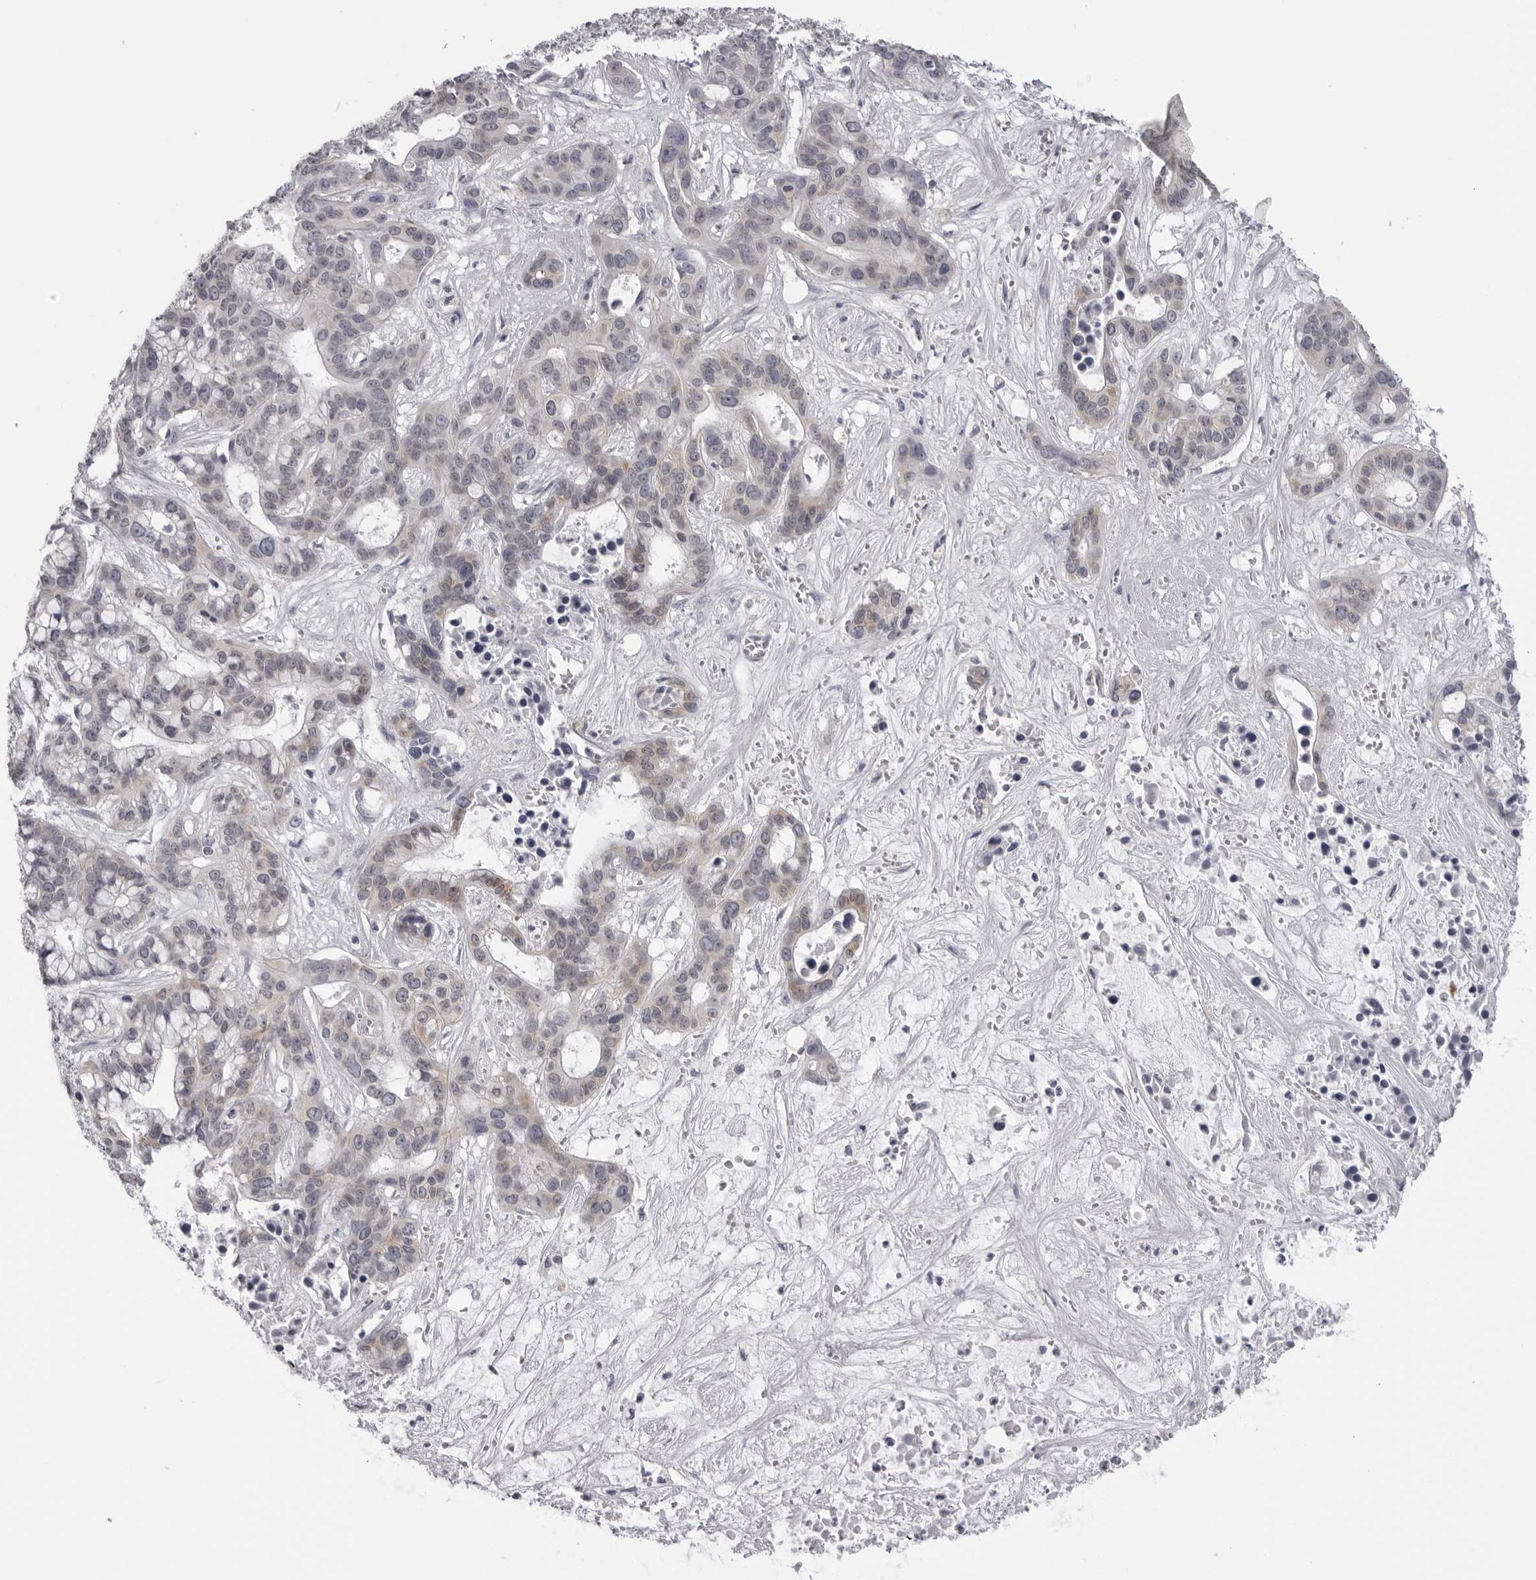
{"staining": {"intensity": "weak", "quantity": "<25%", "location": "cytoplasmic/membranous"}, "tissue": "liver cancer", "cell_type": "Tumor cells", "image_type": "cancer", "snomed": [{"axis": "morphology", "description": "Cholangiocarcinoma"}, {"axis": "topography", "description": "Liver"}], "caption": "Image shows no protein positivity in tumor cells of liver cancer tissue. (DAB (3,3'-diaminobenzidine) immunohistochemistry, high magnification).", "gene": "DNALI1", "patient": {"sex": "female", "age": 65}}